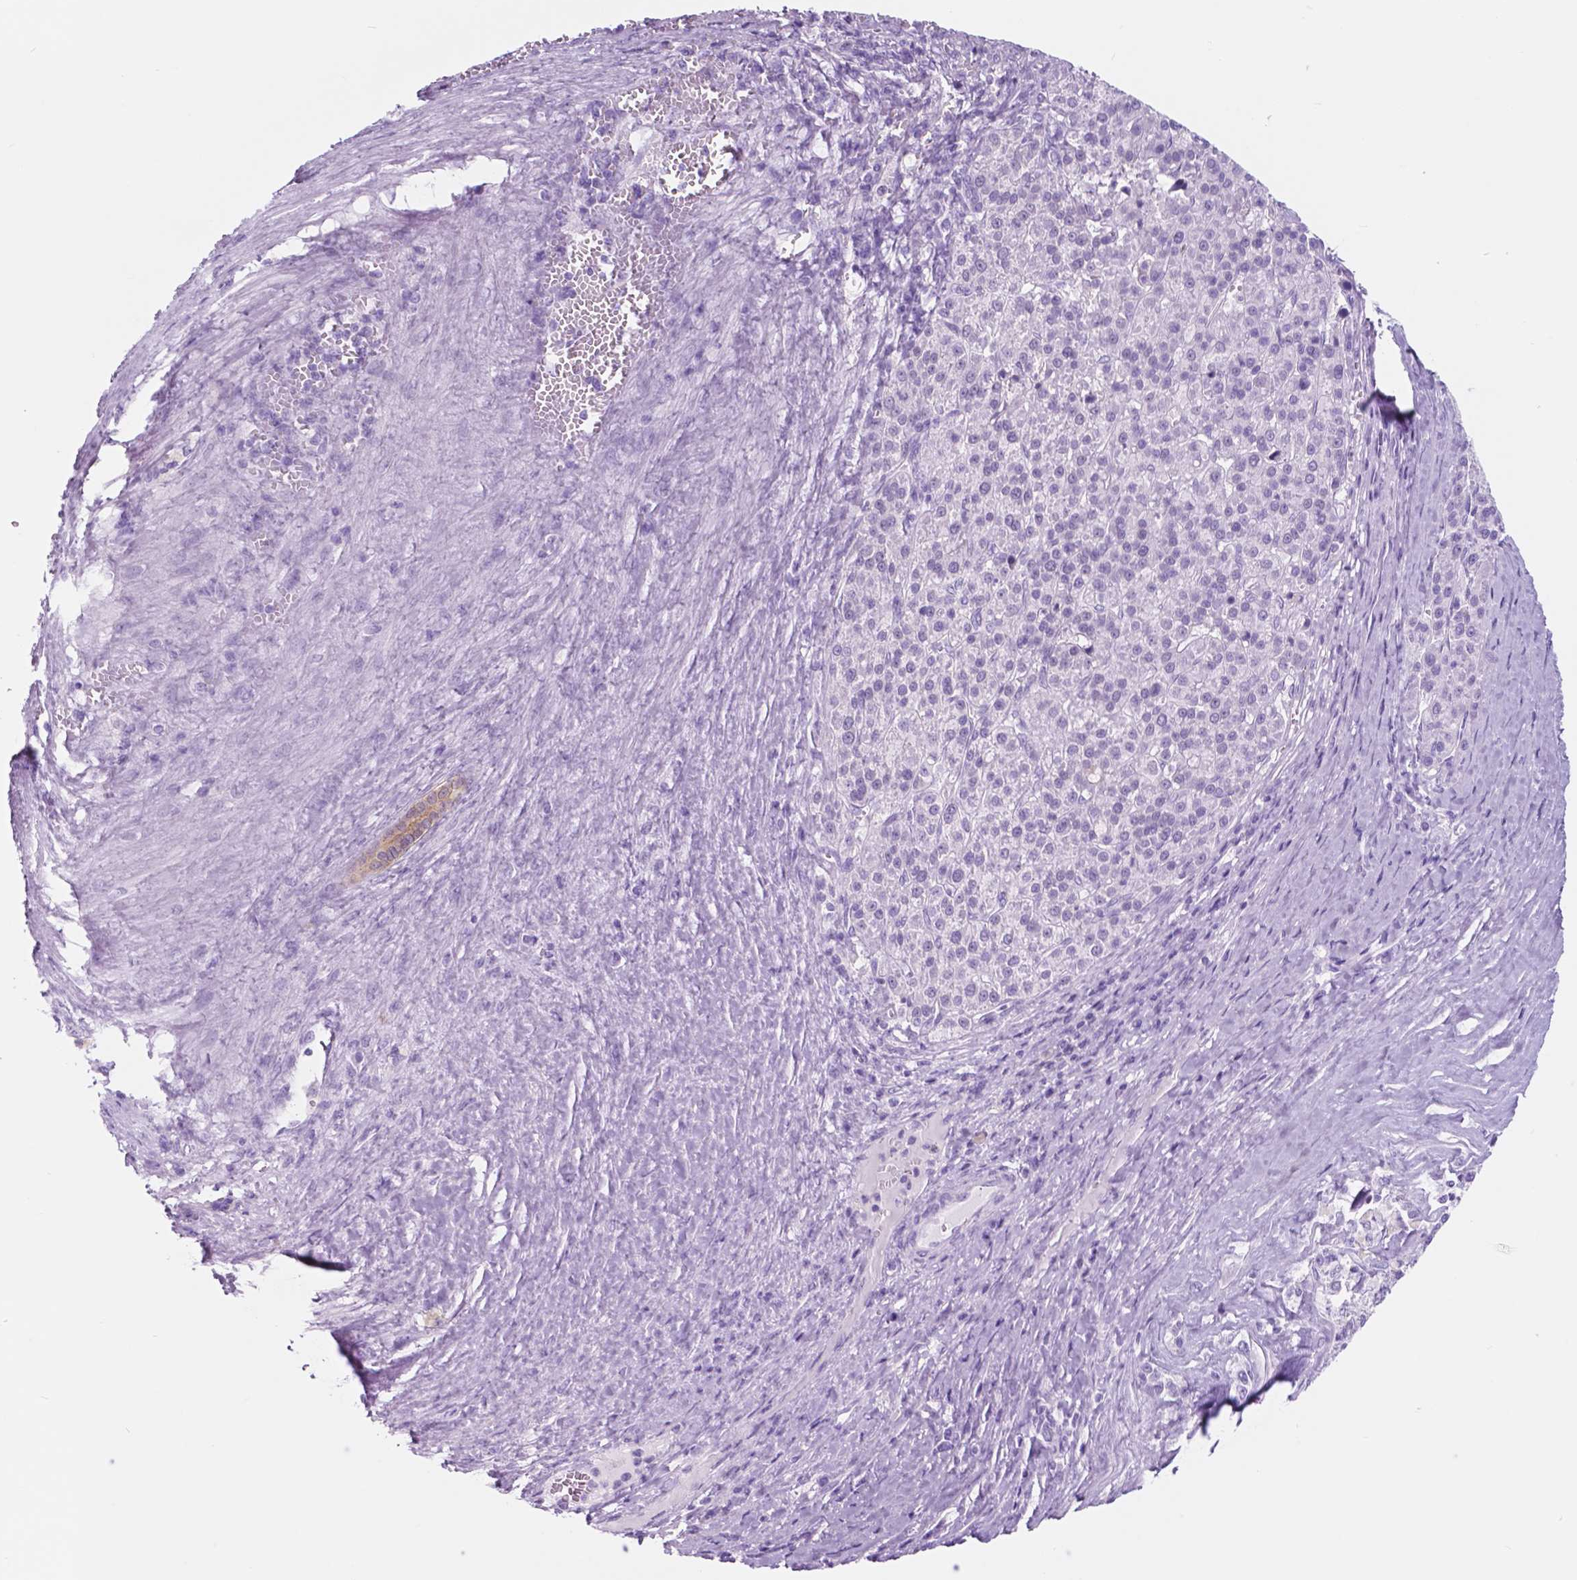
{"staining": {"intensity": "negative", "quantity": "none", "location": "none"}, "tissue": "liver cancer", "cell_type": "Tumor cells", "image_type": "cancer", "snomed": [{"axis": "morphology", "description": "Carcinoma, Hepatocellular, NOS"}, {"axis": "topography", "description": "Liver"}], "caption": "Immunohistochemistry (IHC) of human liver hepatocellular carcinoma demonstrates no staining in tumor cells.", "gene": "CUZD1", "patient": {"sex": "female", "age": 58}}